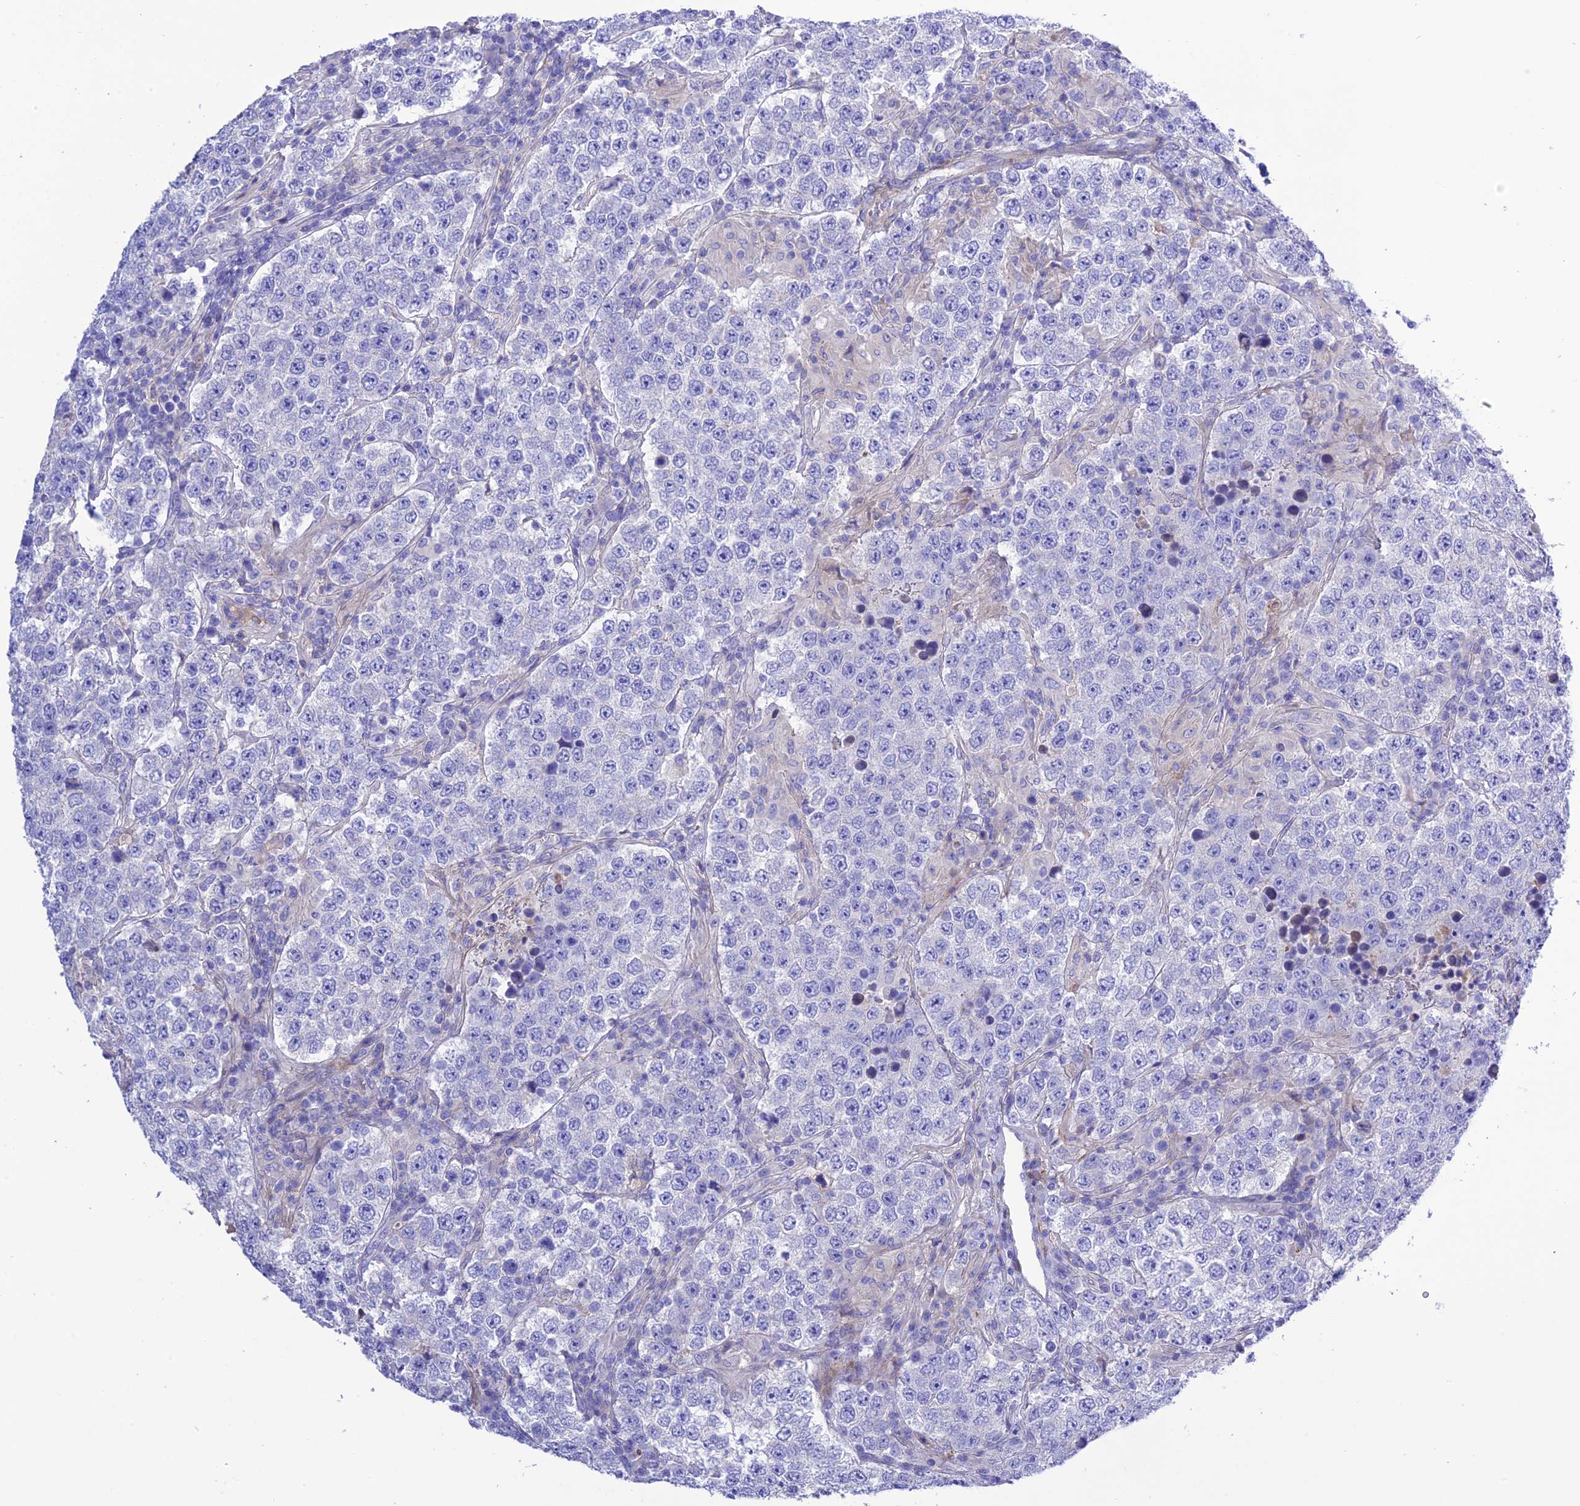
{"staining": {"intensity": "negative", "quantity": "none", "location": "none"}, "tissue": "testis cancer", "cell_type": "Tumor cells", "image_type": "cancer", "snomed": [{"axis": "morphology", "description": "Normal tissue, NOS"}, {"axis": "morphology", "description": "Urothelial carcinoma, High grade"}, {"axis": "morphology", "description": "Seminoma, NOS"}, {"axis": "morphology", "description": "Carcinoma, Embryonal, NOS"}, {"axis": "topography", "description": "Urinary bladder"}, {"axis": "topography", "description": "Testis"}], "caption": "An immunohistochemistry image of seminoma (testis) is shown. There is no staining in tumor cells of seminoma (testis).", "gene": "FRA10AC1", "patient": {"sex": "male", "age": 41}}